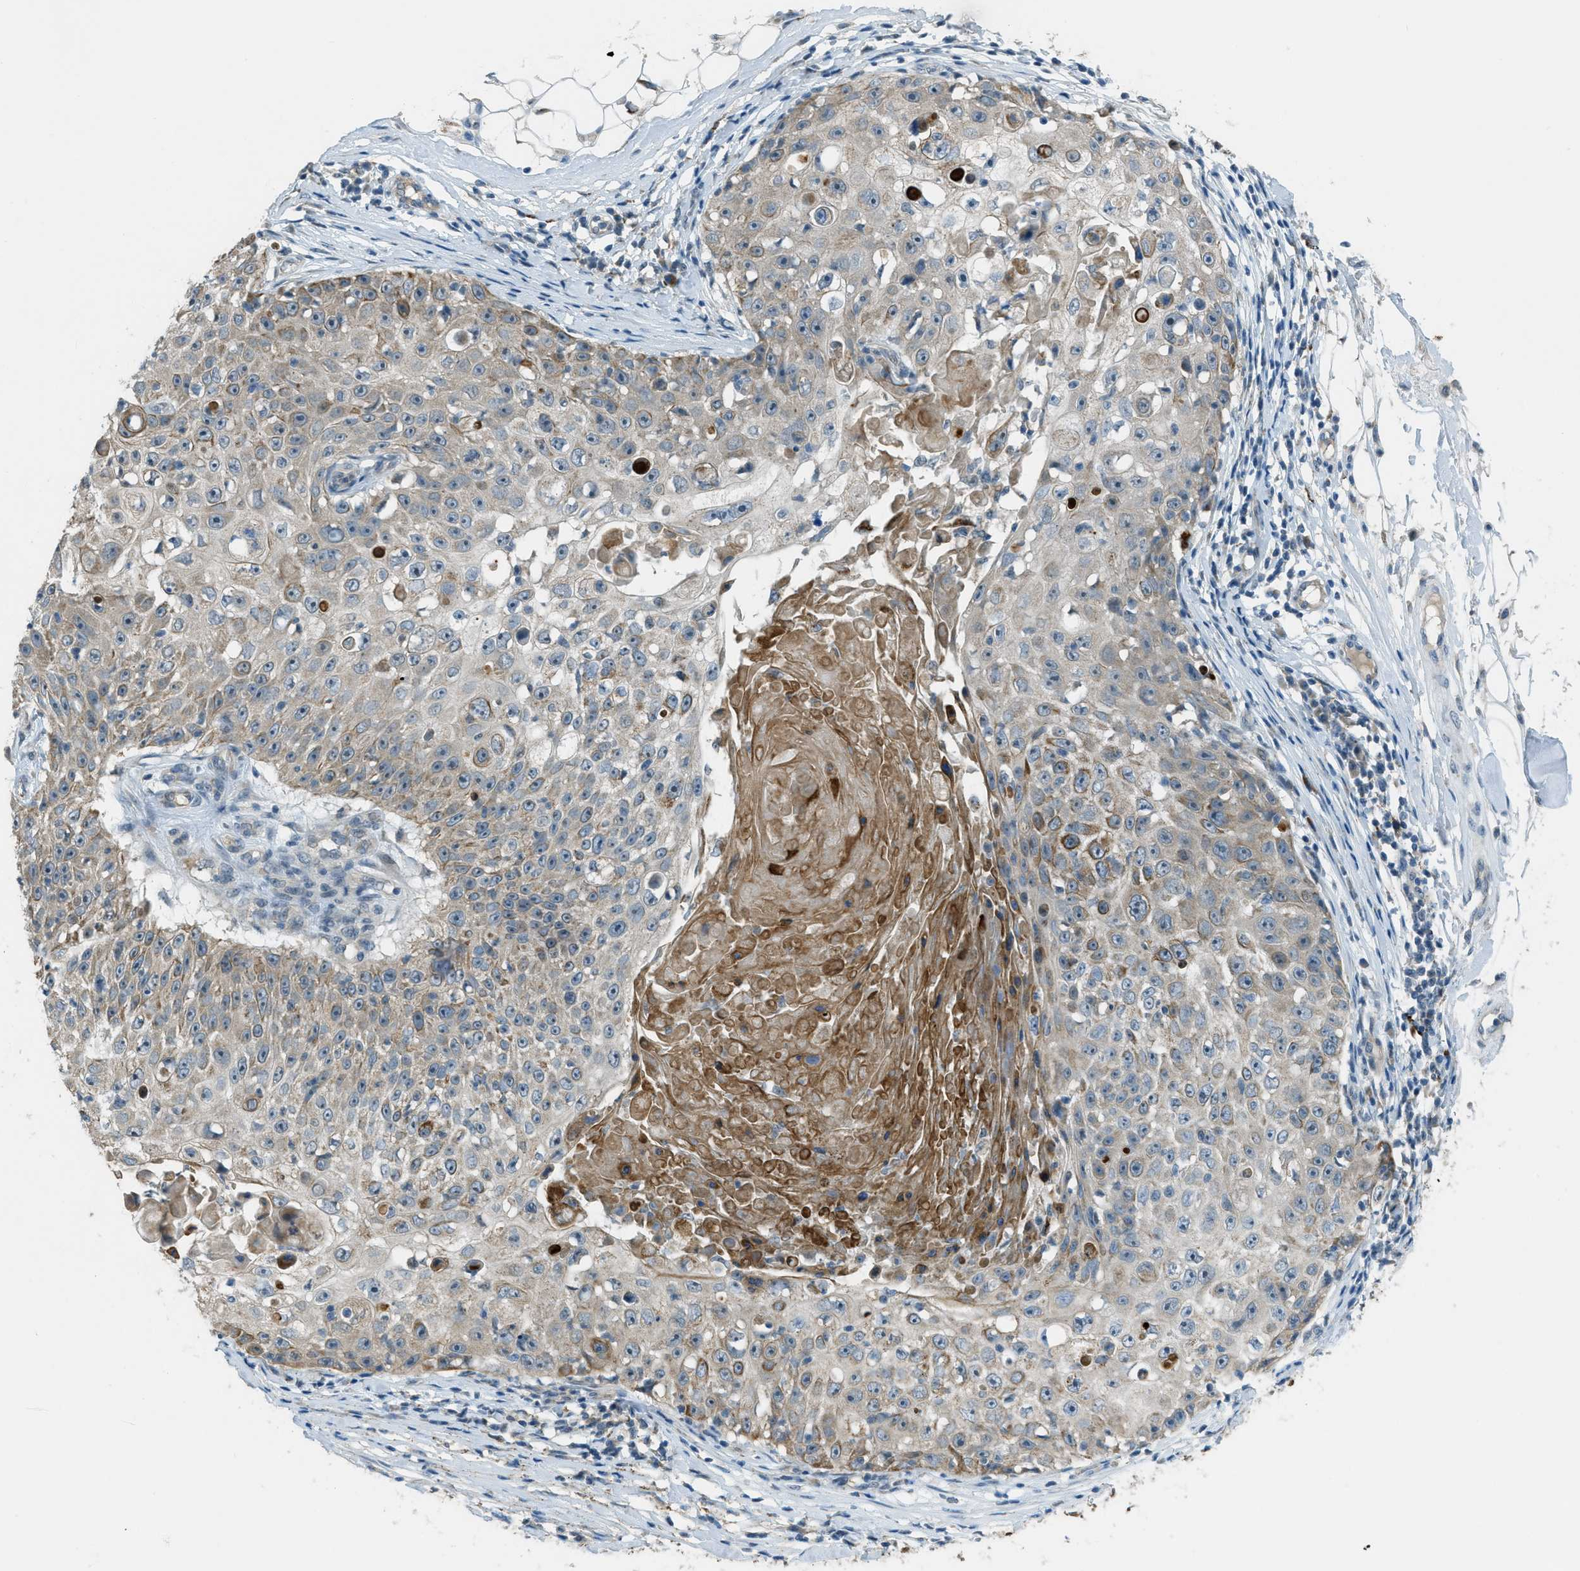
{"staining": {"intensity": "moderate", "quantity": "<25%", "location": "cytoplasmic/membranous"}, "tissue": "skin cancer", "cell_type": "Tumor cells", "image_type": "cancer", "snomed": [{"axis": "morphology", "description": "Squamous cell carcinoma, NOS"}, {"axis": "topography", "description": "Skin"}], "caption": "High-magnification brightfield microscopy of skin cancer stained with DAB (brown) and counterstained with hematoxylin (blue). tumor cells exhibit moderate cytoplasmic/membranous positivity is present in approximately<25% of cells.", "gene": "CDON", "patient": {"sex": "male", "age": 86}}